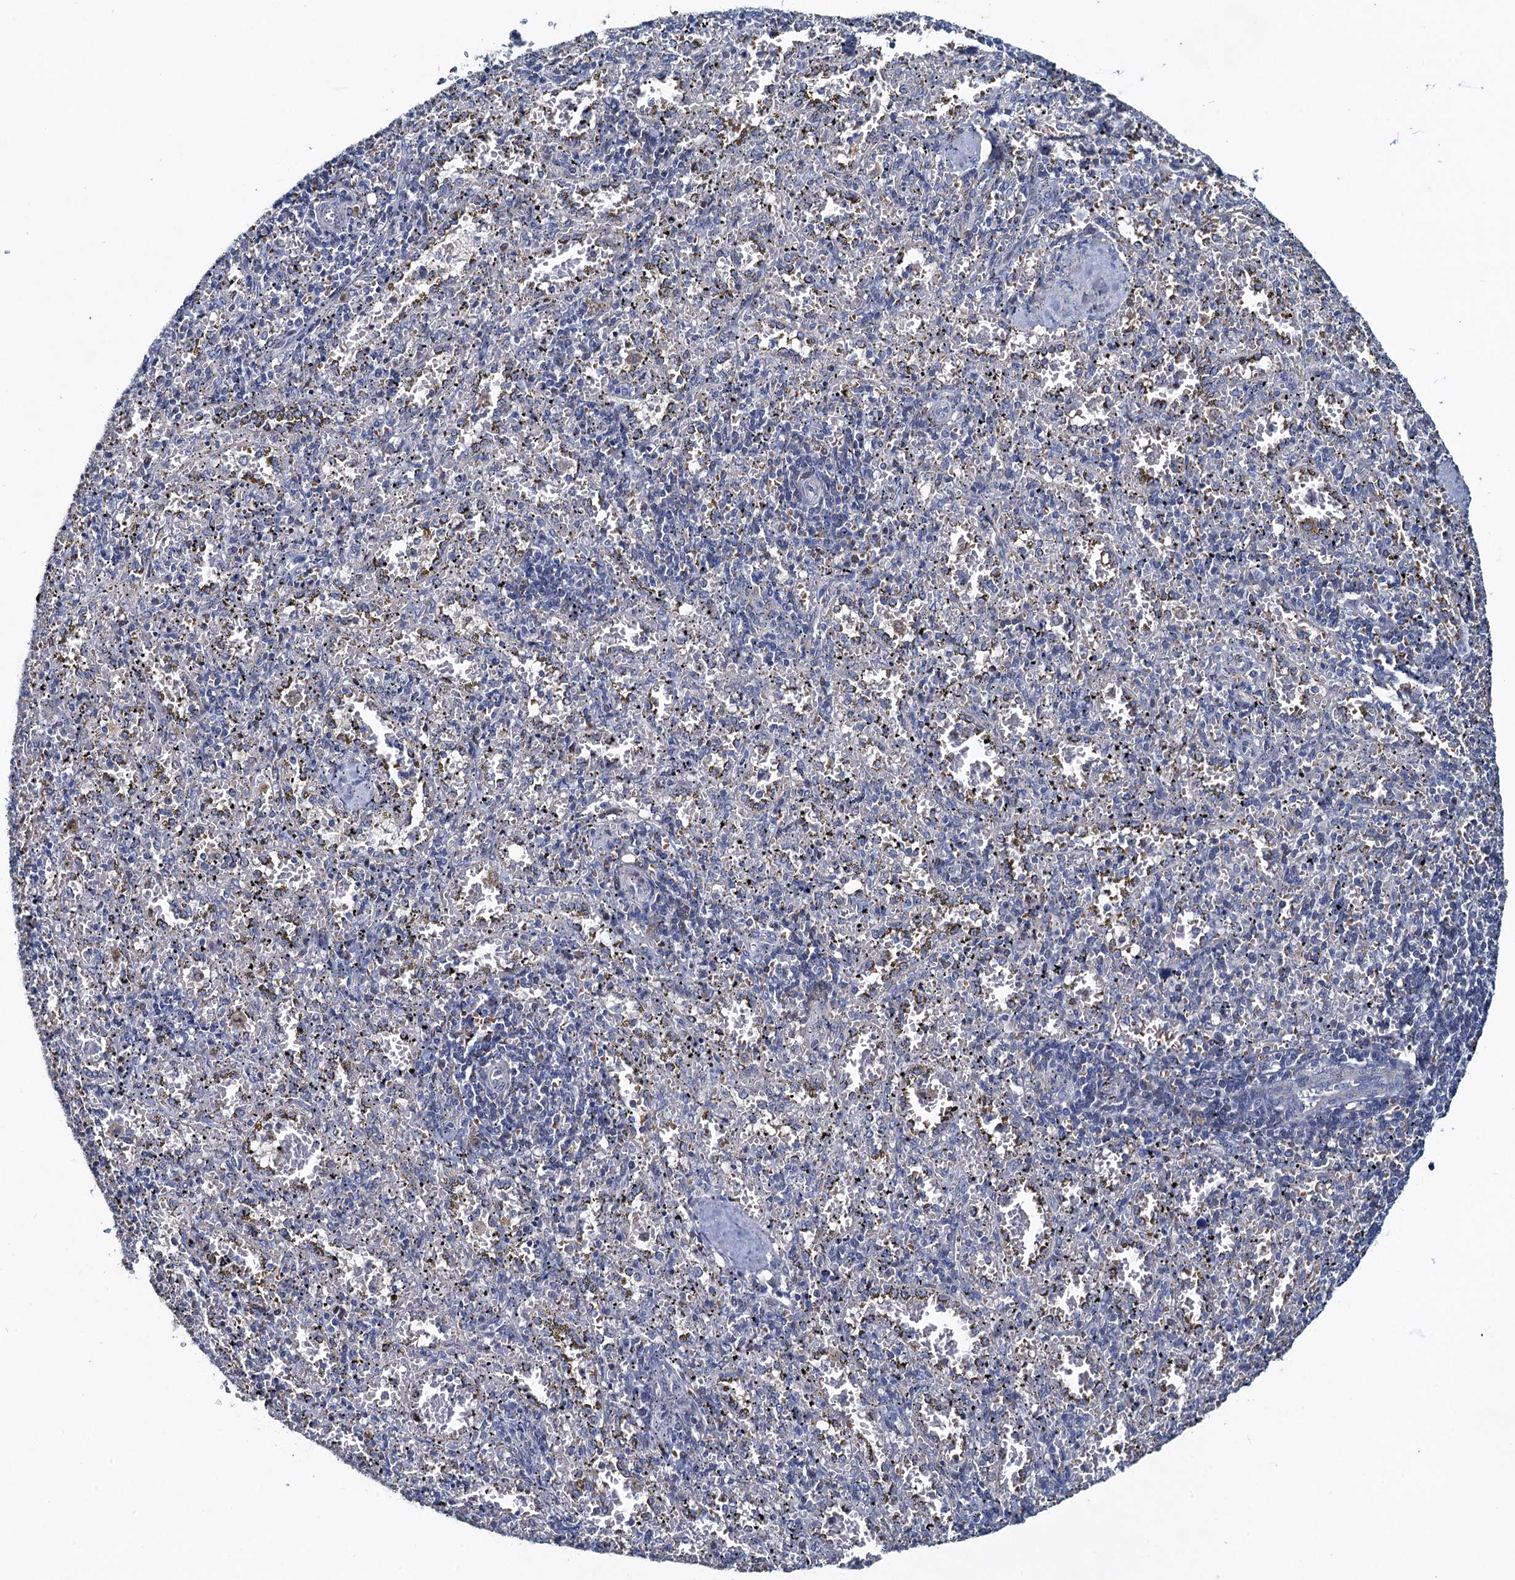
{"staining": {"intensity": "negative", "quantity": "none", "location": "none"}, "tissue": "spleen", "cell_type": "Cells in red pulp", "image_type": "normal", "snomed": [{"axis": "morphology", "description": "Normal tissue, NOS"}, {"axis": "topography", "description": "Spleen"}], "caption": "This histopathology image is of unremarkable spleen stained with IHC to label a protein in brown with the nuclei are counter-stained blue. There is no expression in cells in red pulp.", "gene": "ATOSA", "patient": {"sex": "male", "age": 11}}